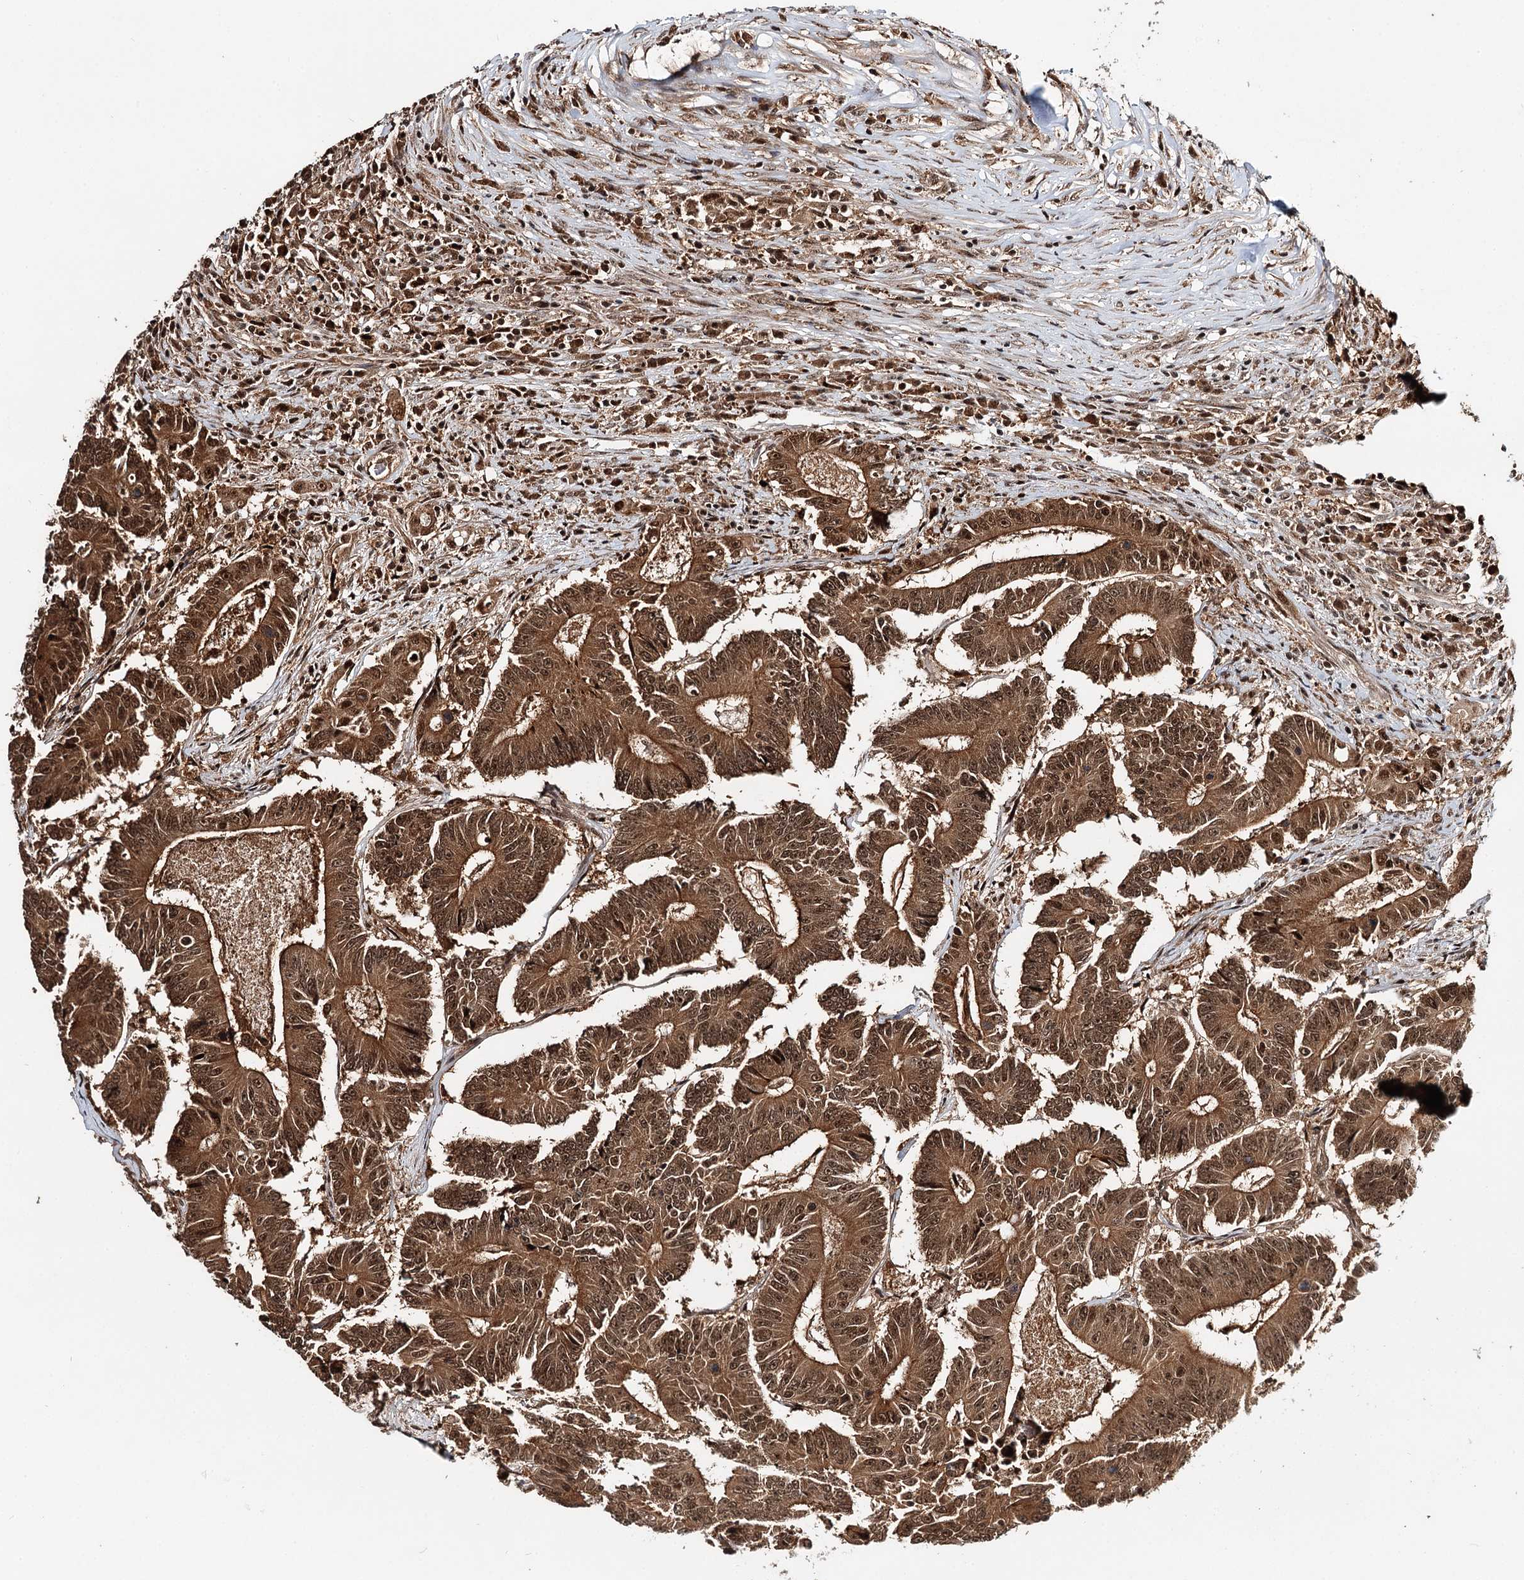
{"staining": {"intensity": "moderate", "quantity": ">75%", "location": "cytoplasmic/membranous,nuclear"}, "tissue": "colorectal cancer", "cell_type": "Tumor cells", "image_type": "cancer", "snomed": [{"axis": "morphology", "description": "Adenocarcinoma, NOS"}, {"axis": "topography", "description": "Colon"}], "caption": "Colorectal cancer tissue demonstrates moderate cytoplasmic/membranous and nuclear positivity in about >75% of tumor cells, visualized by immunohistochemistry.", "gene": "N6AMT1", "patient": {"sex": "male", "age": 83}}